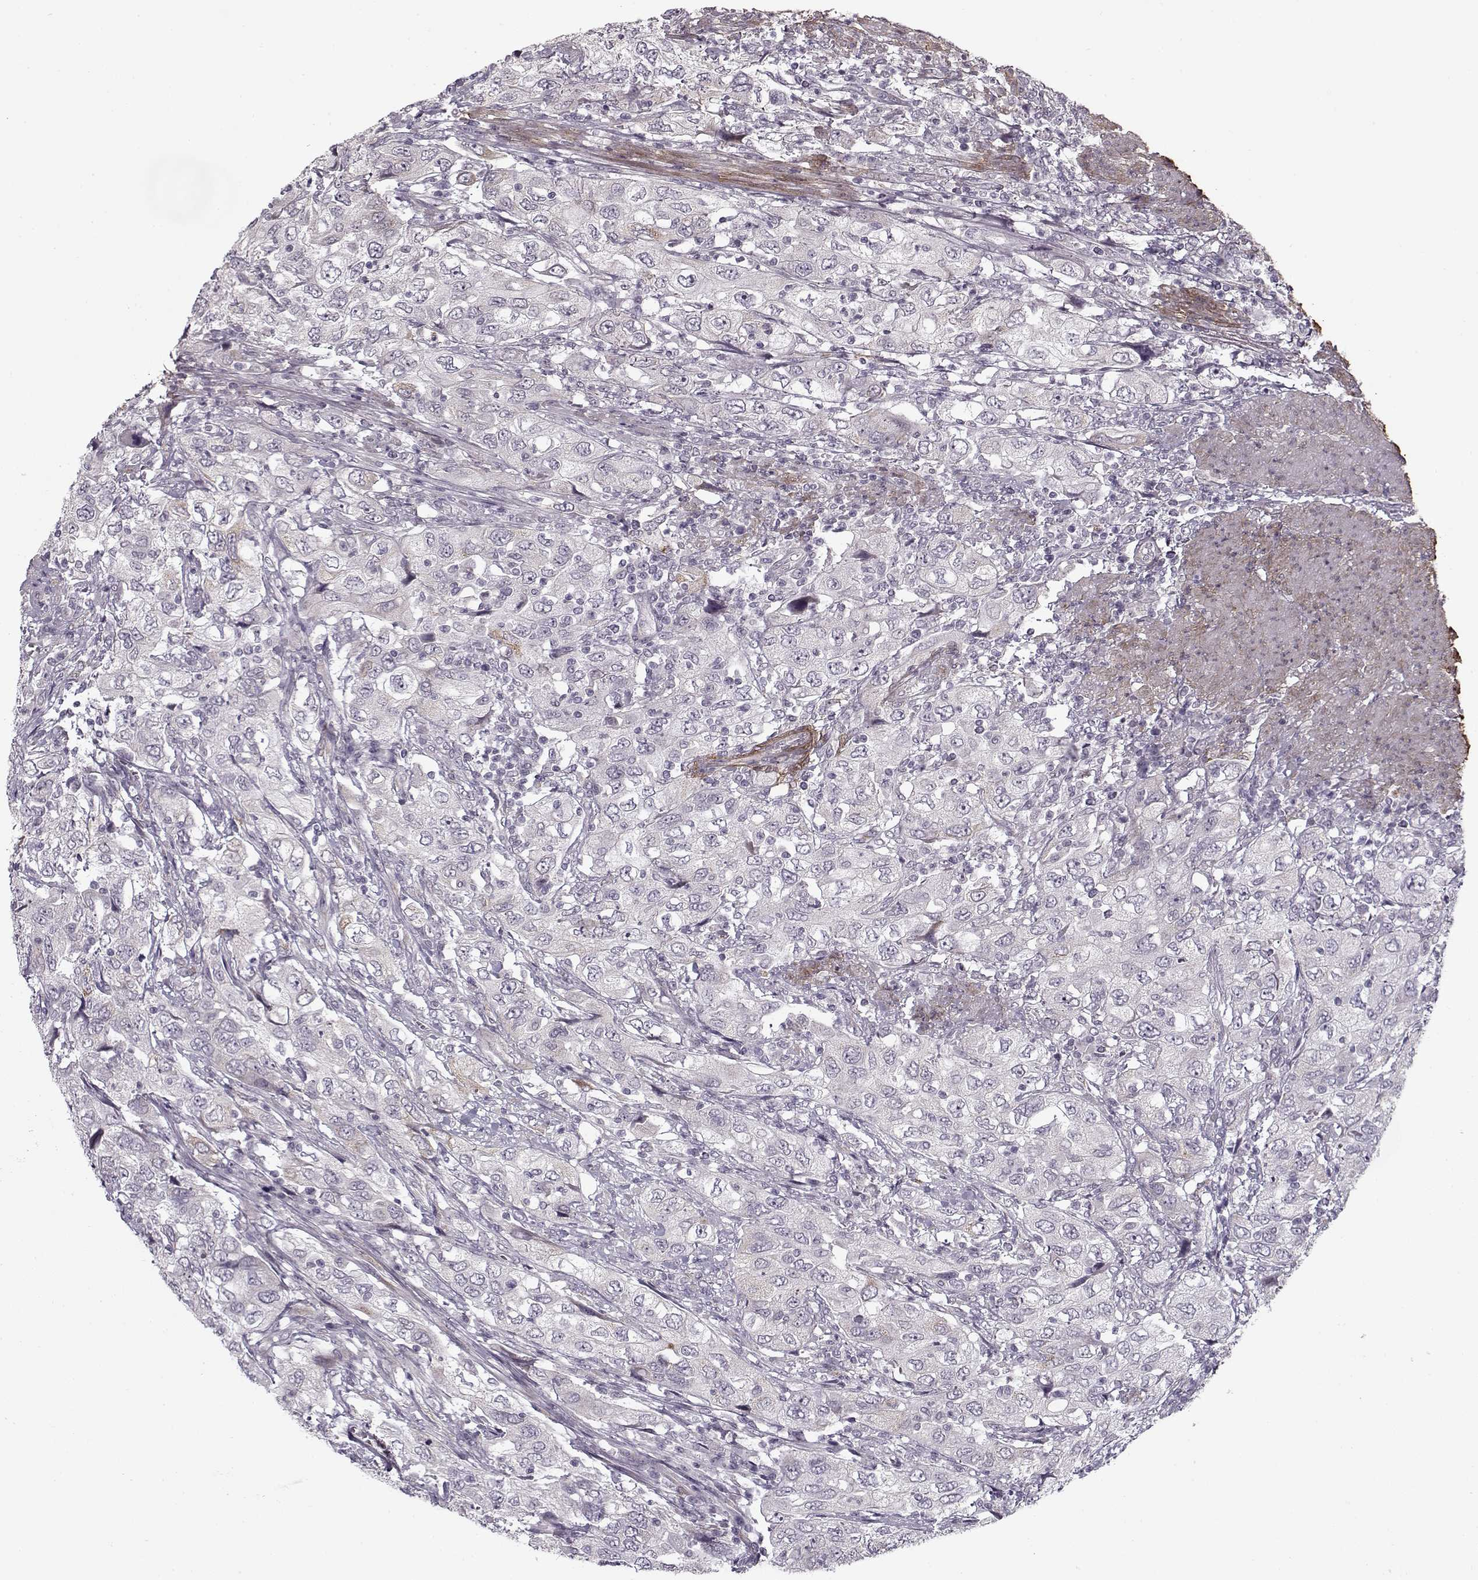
{"staining": {"intensity": "negative", "quantity": "none", "location": "none"}, "tissue": "urothelial cancer", "cell_type": "Tumor cells", "image_type": "cancer", "snomed": [{"axis": "morphology", "description": "Urothelial carcinoma, High grade"}, {"axis": "topography", "description": "Urinary bladder"}], "caption": "Tumor cells are negative for brown protein staining in urothelial carcinoma (high-grade). (Brightfield microscopy of DAB IHC at high magnification).", "gene": "LAMB2", "patient": {"sex": "male", "age": 76}}